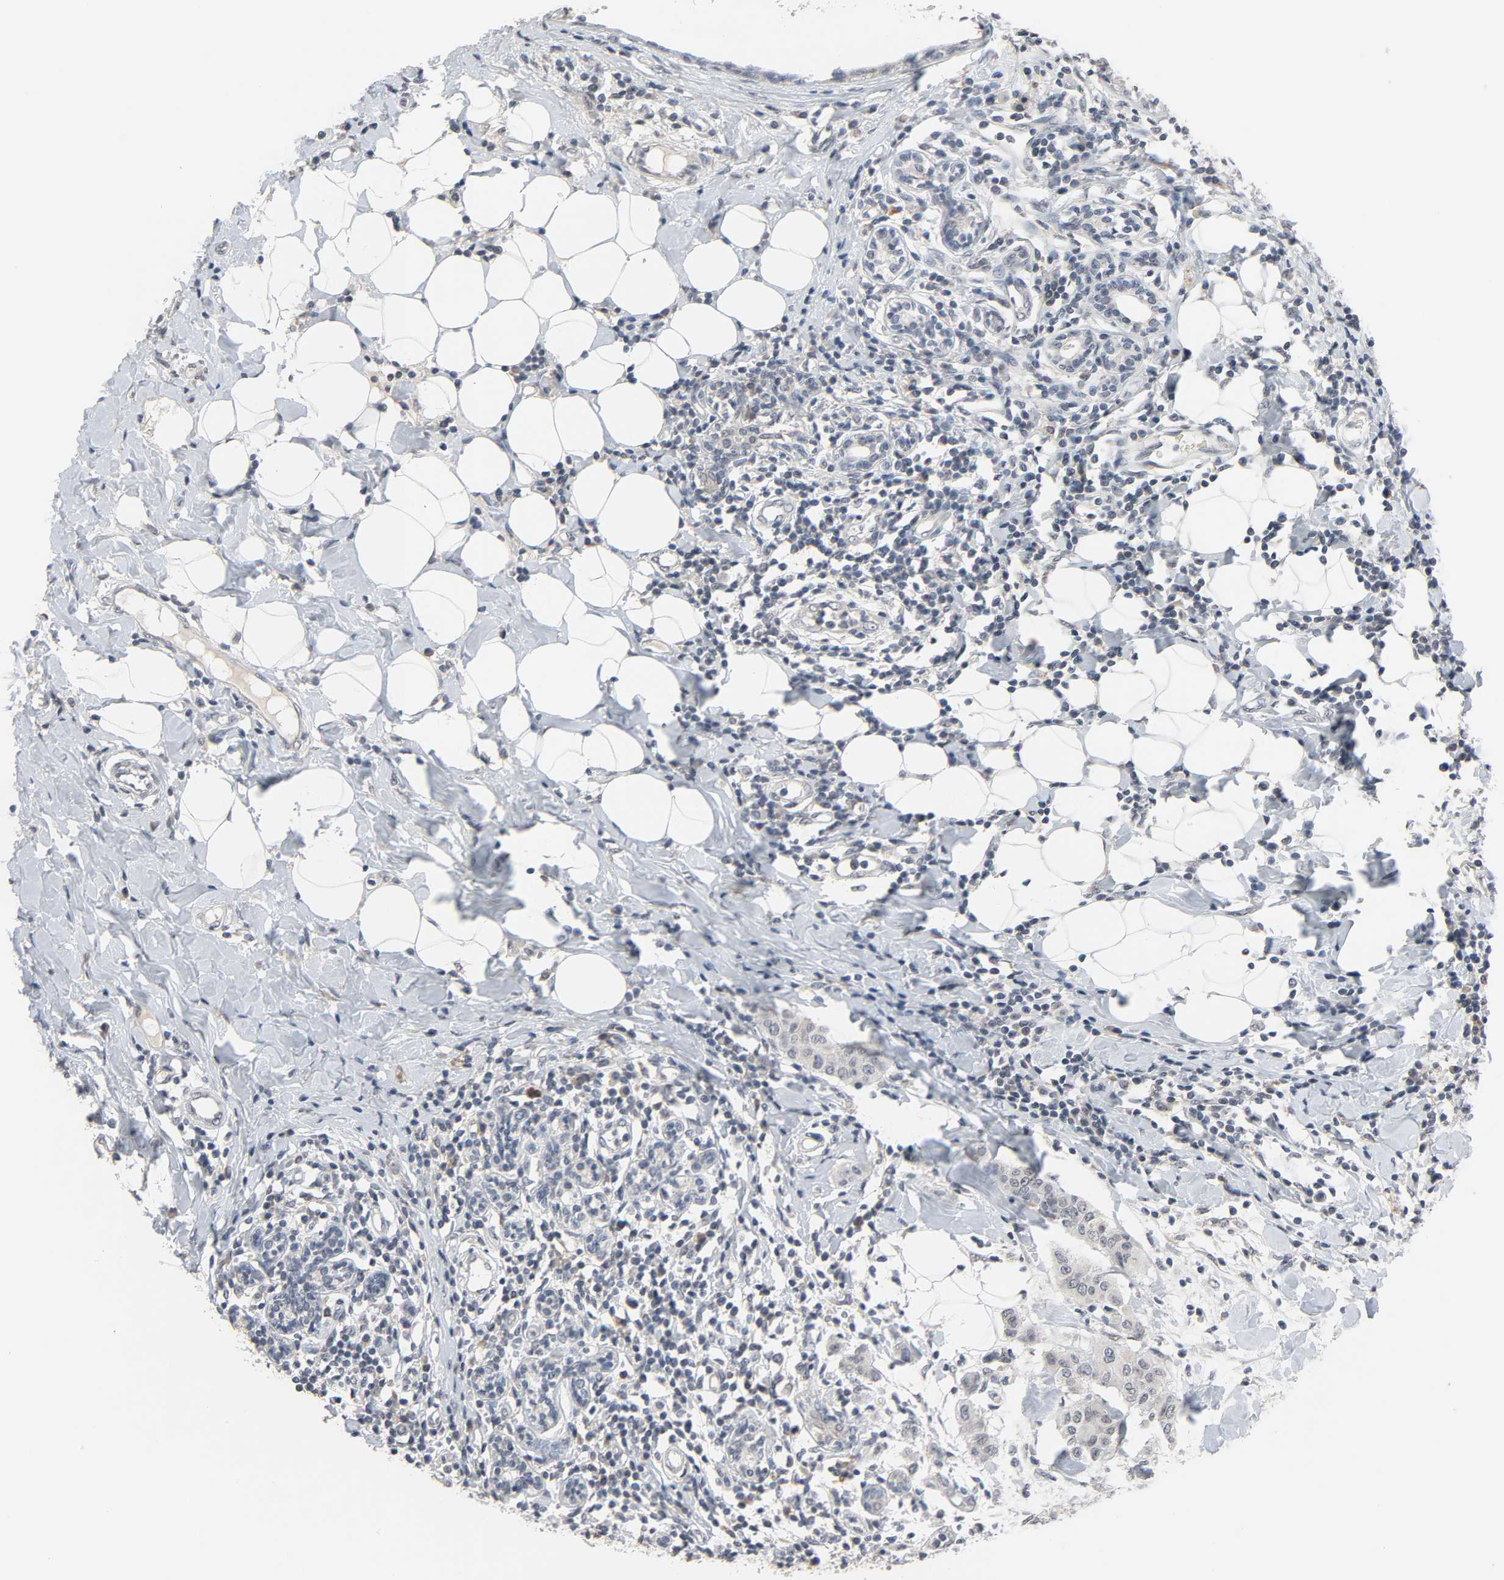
{"staining": {"intensity": "negative", "quantity": "none", "location": "none"}, "tissue": "breast cancer", "cell_type": "Tumor cells", "image_type": "cancer", "snomed": [{"axis": "morphology", "description": "Duct carcinoma"}, {"axis": "topography", "description": "Breast"}], "caption": "Protein analysis of infiltrating ductal carcinoma (breast) reveals no significant staining in tumor cells.", "gene": "MT3", "patient": {"sex": "female", "age": 40}}